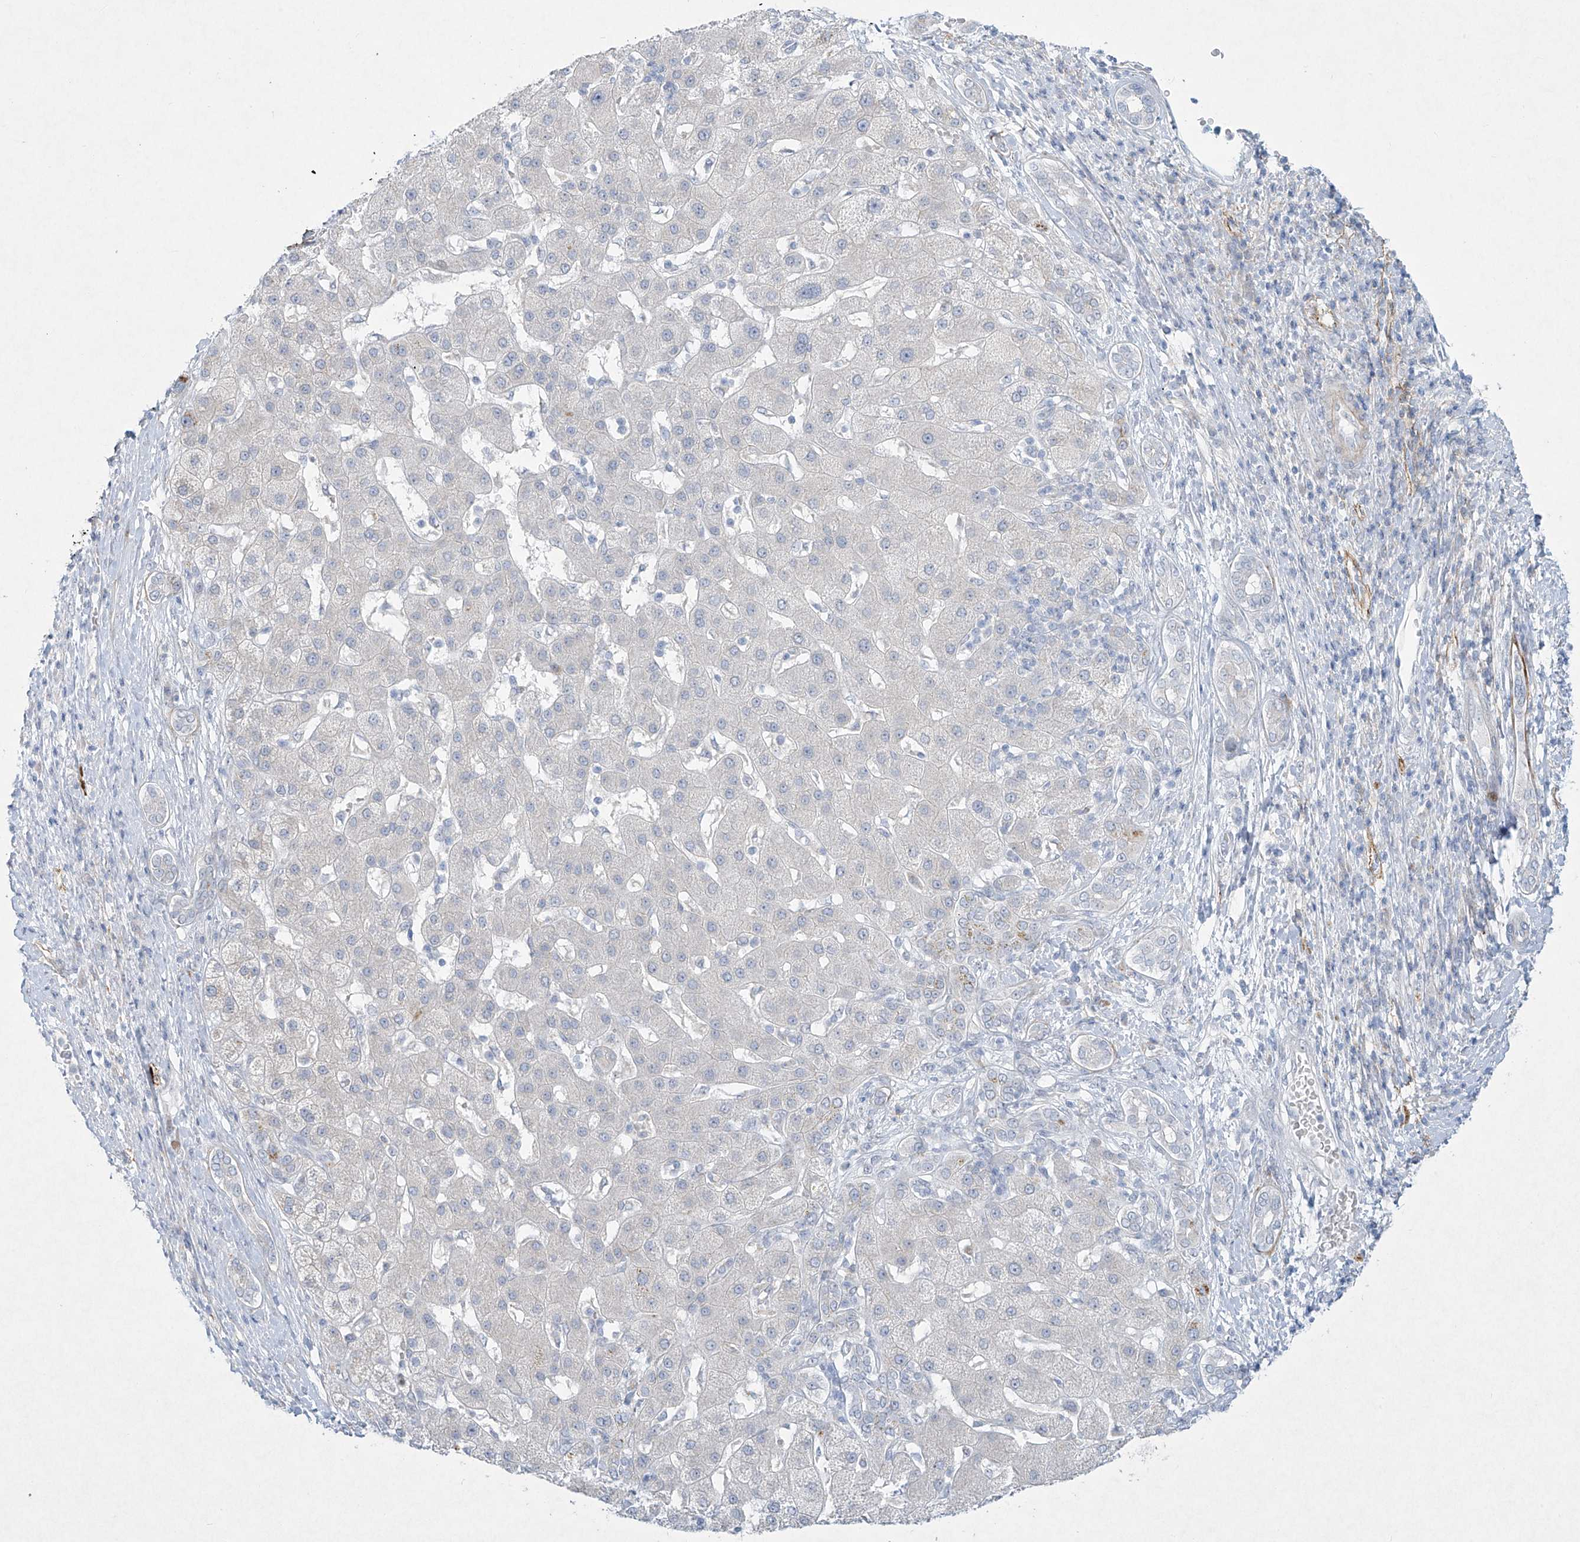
{"staining": {"intensity": "negative", "quantity": "none", "location": "none"}, "tissue": "liver cancer", "cell_type": "Tumor cells", "image_type": "cancer", "snomed": [{"axis": "morphology", "description": "Carcinoma, Hepatocellular, NOS"}, {"axis": "topography", "description": "Liver"}], "caption": "IHC histopathology image of neoplastic tissue: human liver hepatocellular carcinoma stained with DAB (3,3'-diaminobenzidine) demonstrates no significant protein expression in tumor cells.", "gene": "PAX6", "patient": {"sex": "male", "age": 65}}